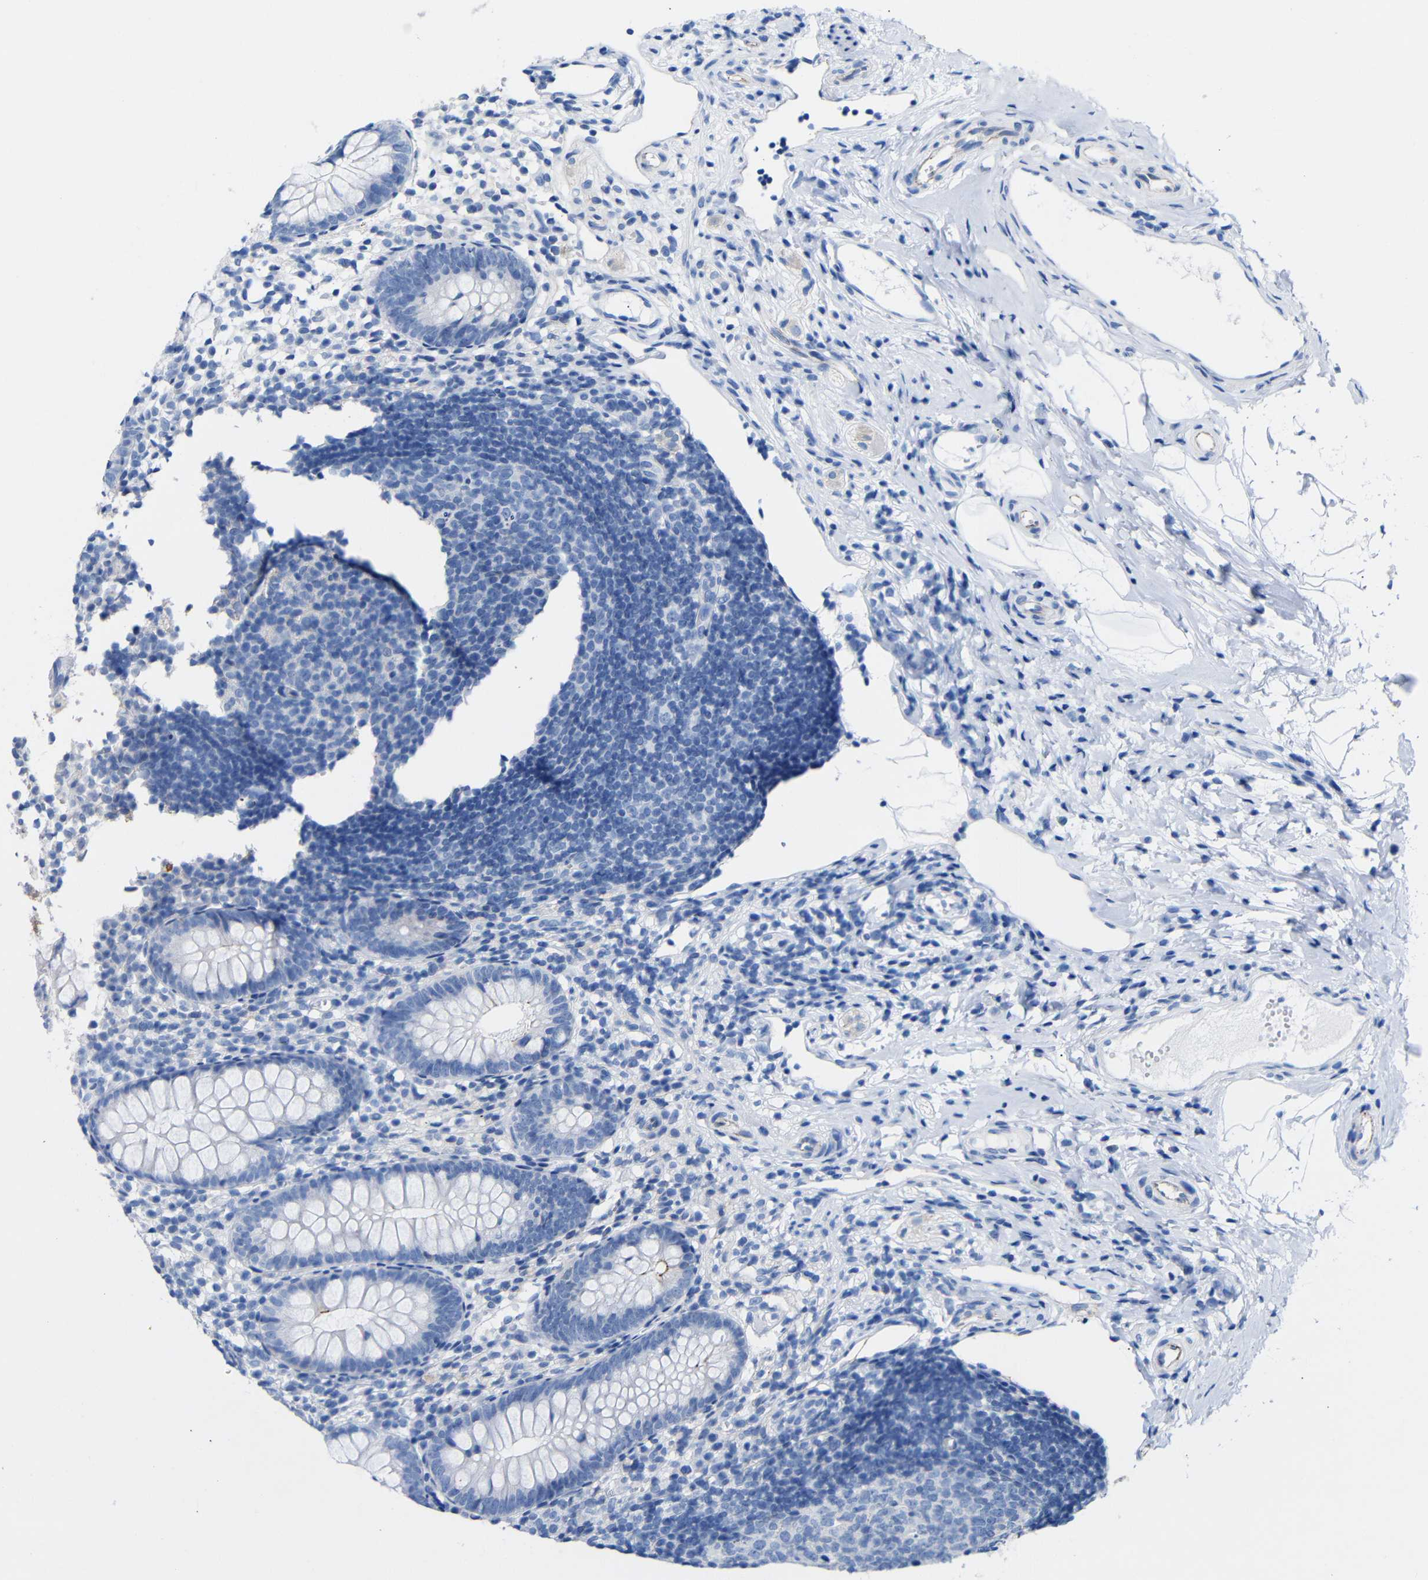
{"staining": {"intensity": "negative", "quantity": "none", "location": "none"}, "tissue": "appendix", "cell_type": "Glandular cells", "image_type": "normal", "snomed": [{"axis": "morphology", "description": "Normal tissue, NOS"}, {"axis": "topography", "description": "Appendix"}], "caption": "A micrograph of human appendix is negative for staining in glandular cells.", "gene": "CGNL1", "patient": {"sex": "female", "age": 20}}